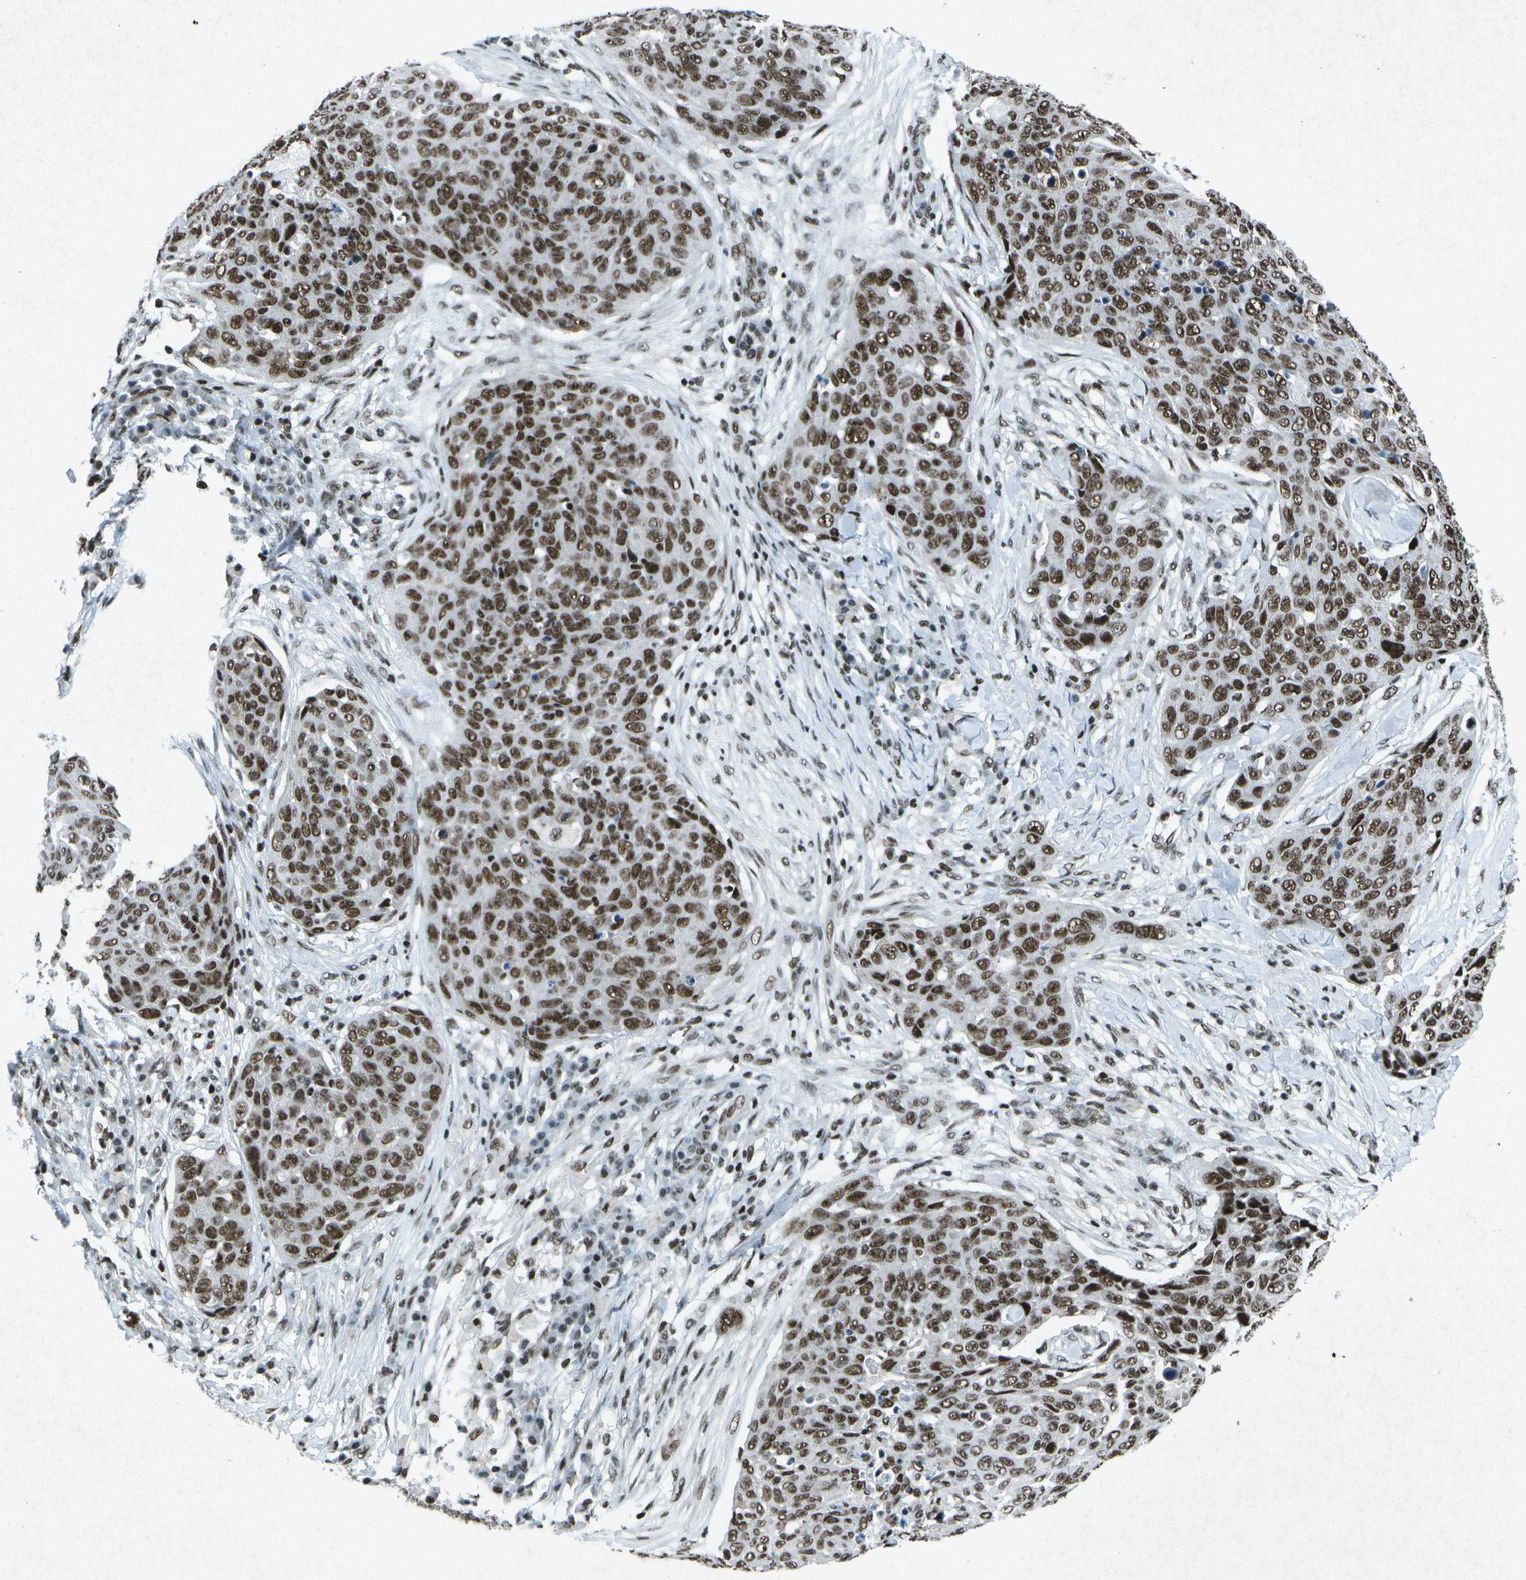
{"staining": {"intensity": "strong", "quantity": ">75%", "location": "nuclear"}, "tissue": "skin cancer", "cell_type": "Tumor cells", "image_type": "cancer", "snomed": [{"axis": "morphology", "description": "Squamous cell carcinoma in situ, NOS"}, {"axis": "morphology", "description": "Squamous cell carcinoma, NOS"}, {"axis": "topography", "description": "Skin"}], "caption": "Skin squamous cell carcinoma stained with DAB immunohistochemistry reveals high levels of strong nuclear positivity in about >75% of tumor cells.", "gene": "MTA2", "patient": {"sex": "male", "age": 93}}